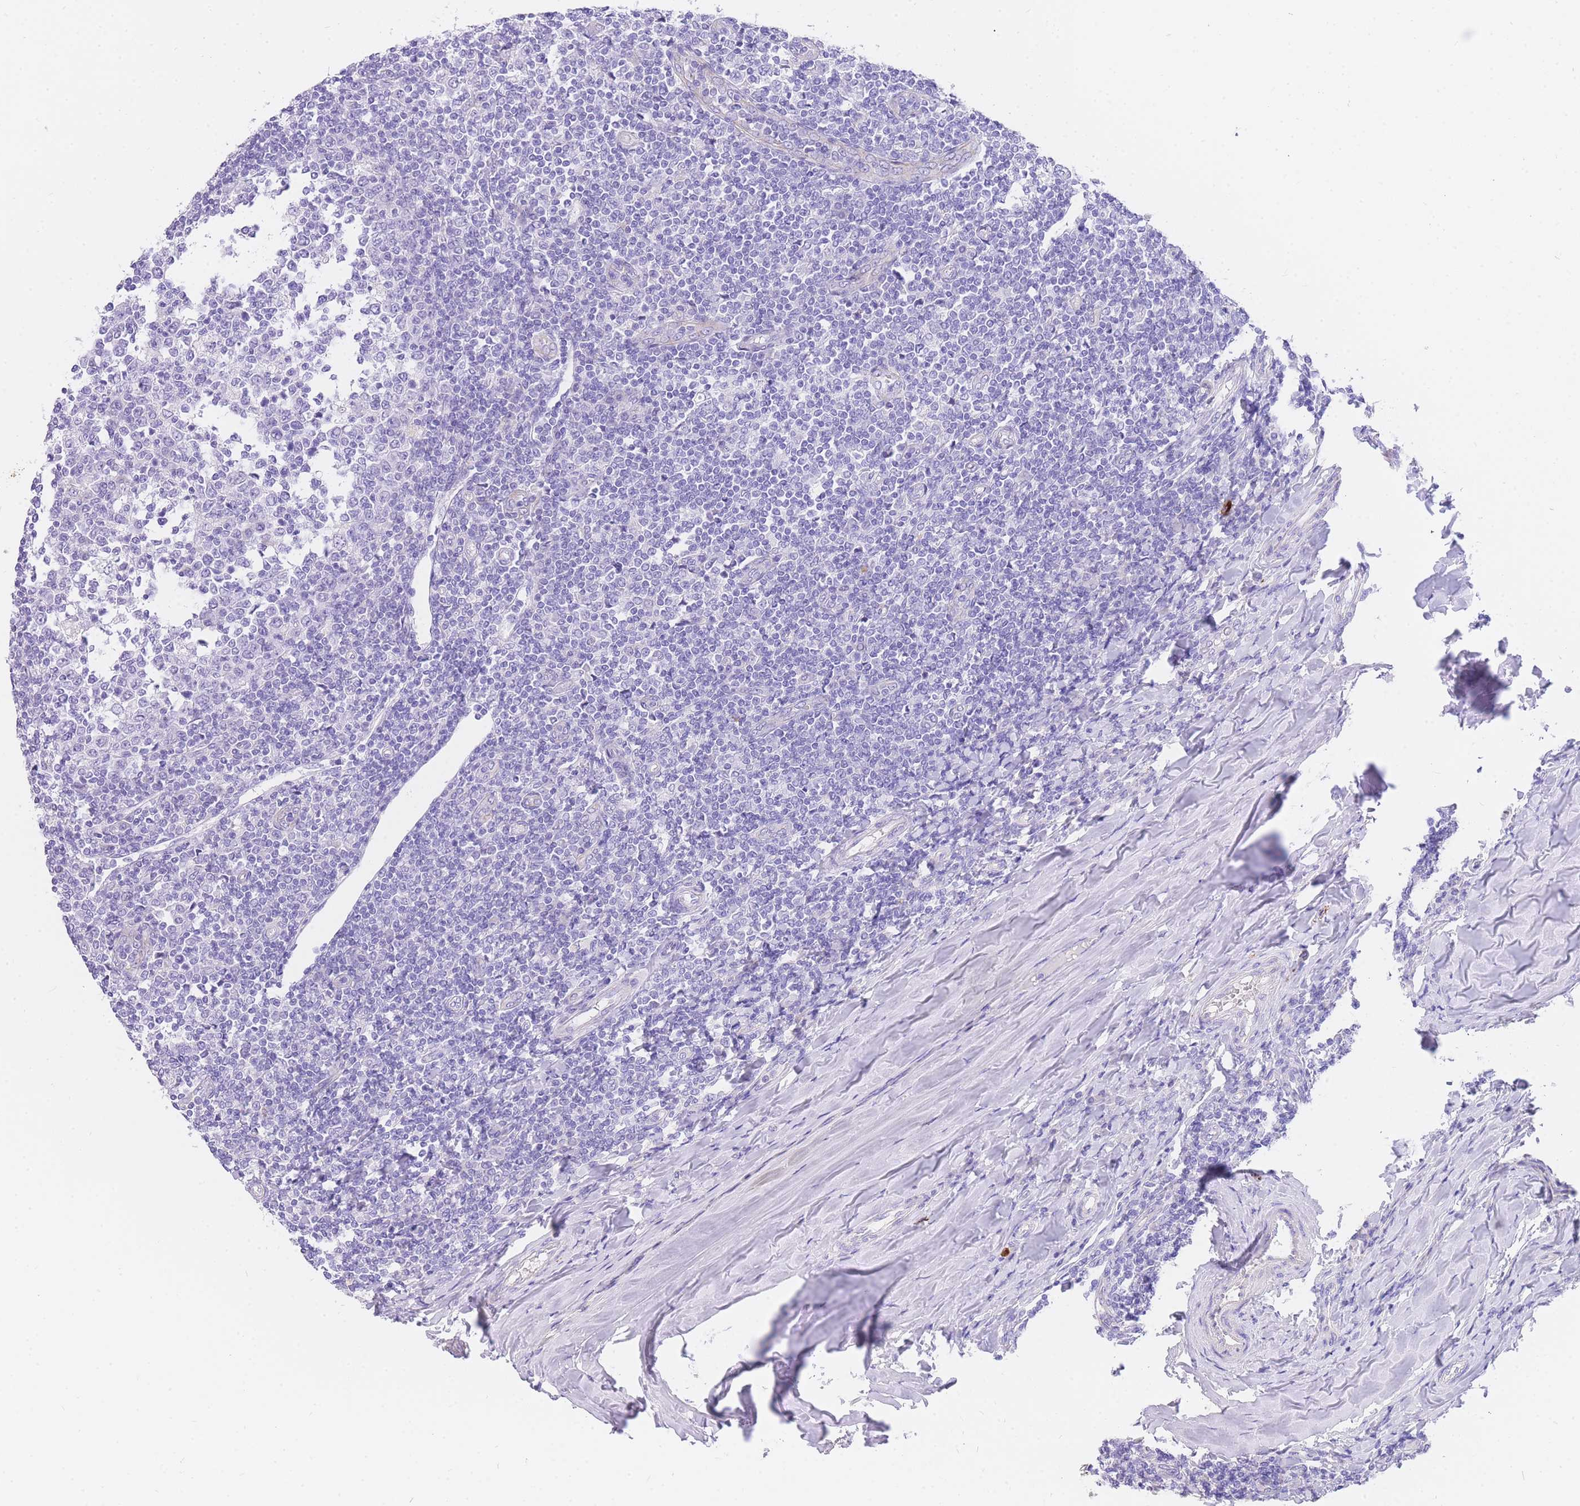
{"staining": {"intensity": "negative", "quantity": "none", "location": "none"}, "tissue": "tonsil", "cell_type": "Germinal center cells", "image_type": "normal", "snomed": [{"axis": "morphology", "description": "Normal tissue, NOS"}, {"axis": "topography", "description": "Tonsil"}], "caption": "There is no significant positivity in germinal center cells of tonsil. Brightfield microscopy of immunohistochemistry (IHC) stained with DAB (3,3'-diaminobenzidine) (brown) and hematoxylin (blue), captured at high magnification.", "gene": "UPK1A", "patient": {"sex": "female", "age": 19}}